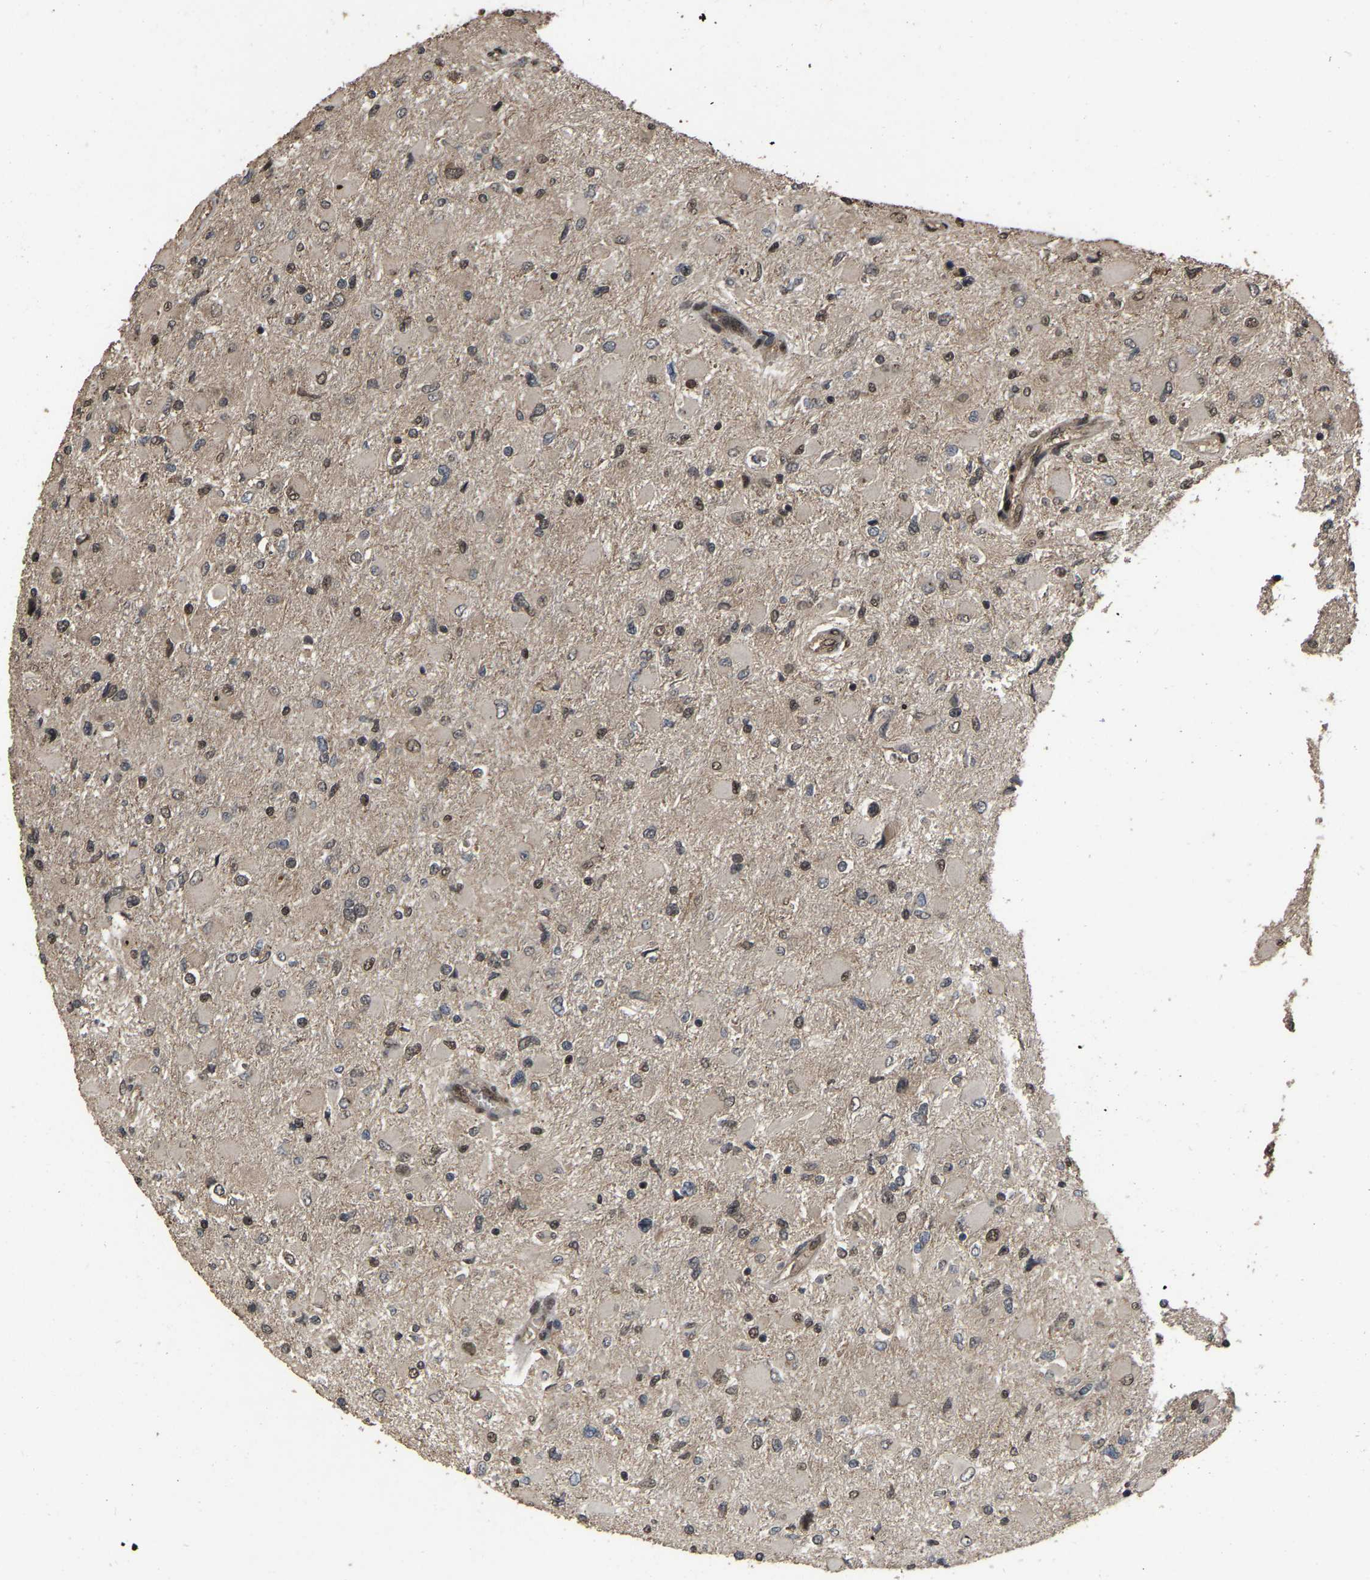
{"staining": {"intensity": "weak", "quantity": "25%-75%", "location": "nuclear"}, "tissue": "glioma", "cell_type": "Tumor cells", "image_type": "cancer", "snomed": [{"axis": "morphology", "description": "Glioma, malignant, High grade"}, {"axis": "topography", "description": "Cerebral cortex"}], "caption": "Immunohistochemistry photomicrograph of human glioma stained for a protein (brown), which shows low levels of weak nuclear staining in about 25%-75% of tumor cells.", "gene": "ARHGAP23", "patient": {"sex": "female", "age": 36}}